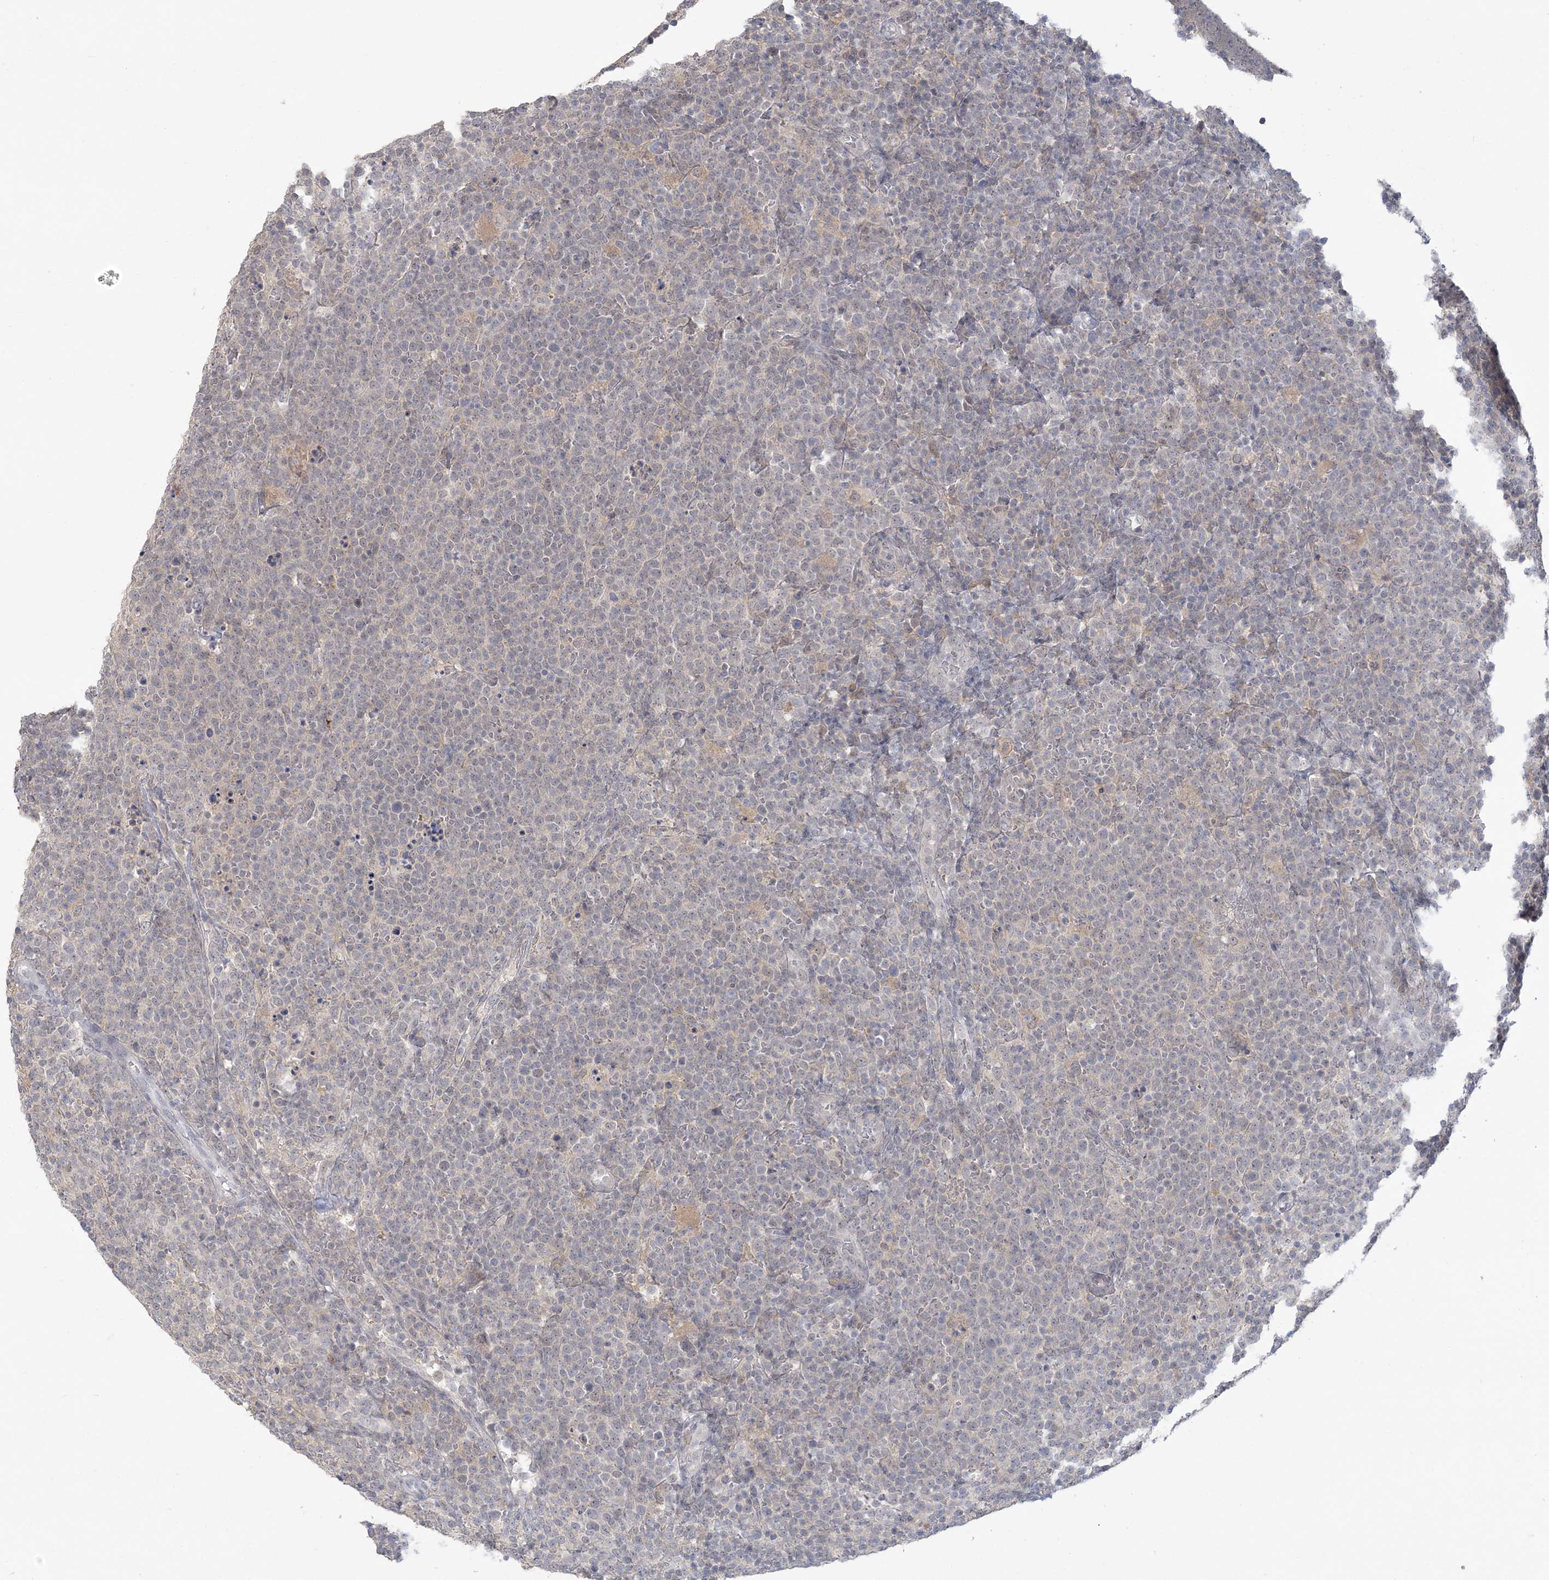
{"staining": {"intensity": "weak", "quantity": "<25%", "location": "nuclear"}, "tissue": "lymphoma", "cell_type": "Tumor cells", "image_type": "cancer", "snomed": [{"axis": "morphology", "description": "Malignant lymphoma, non-Hodgkin's type, High grade"}, {"axis": "topography", "description": "Lymph node"}], "caption": "This is a micrograph of immunohistochemistry staining of lymphoma, which shows no staining in tumor cells.", "gene": "ANKS1A", "patient": {"sex": "male", "age": 61}}